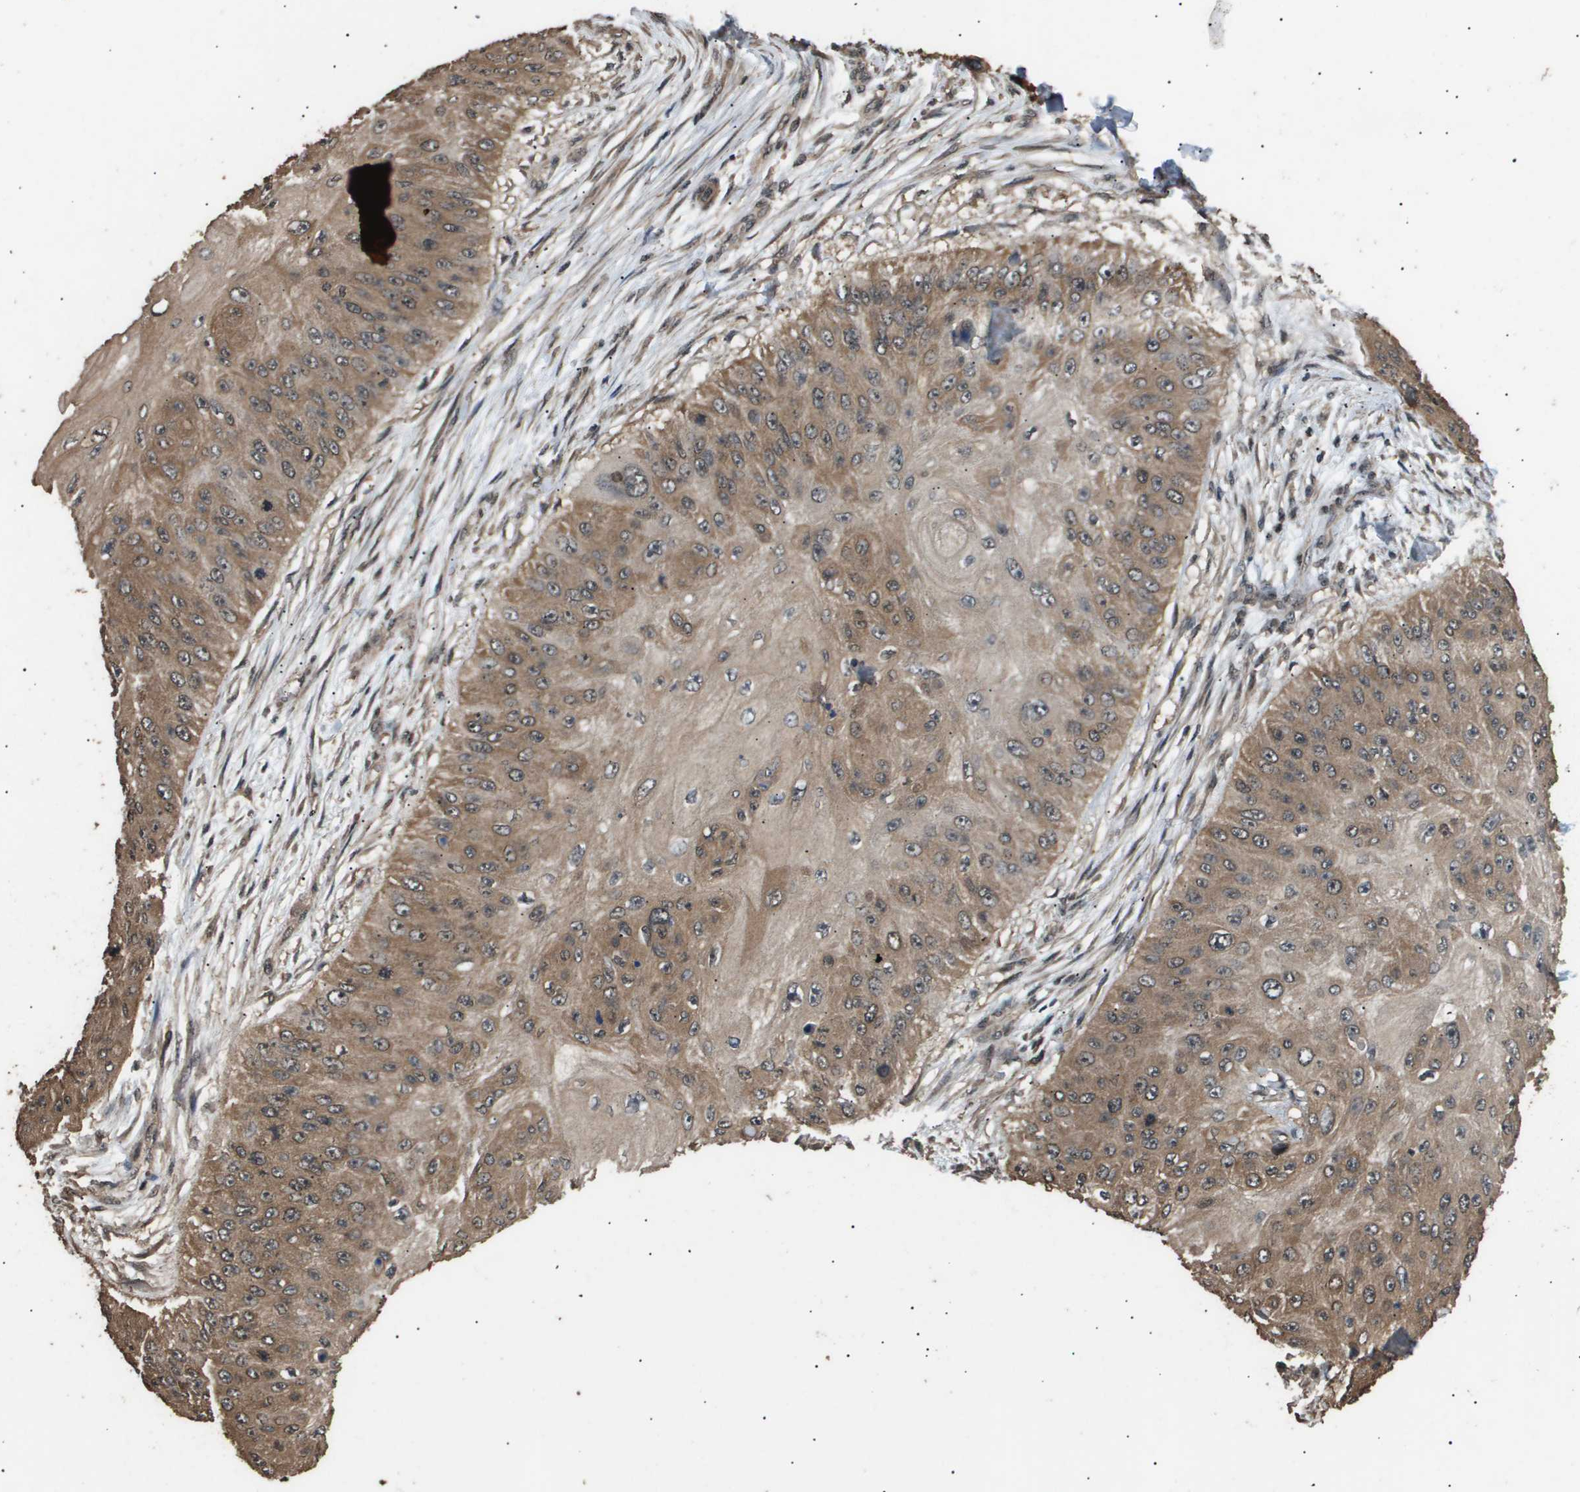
{"staining": {"intensity": "moderate", "quantity": ">75%", "location": "cytoplasmic/membranous"}, "tissue": "skin cancer", "cell_type": "Tumor cells", "image_type": "cancer", "snomed": [{"axis": "morphology", "description": "Squamous cell carcinoma, NOS"}, {"axis": "topography", "description": "Skin"}], "caption": "Moderate cytoplasmic/membranous positivity is appreciated in approximately >75% of tumor cells in skin squamous cell carcinoma.", "gene": "ING1", "patient": {"sex": "female", "age": 80}}